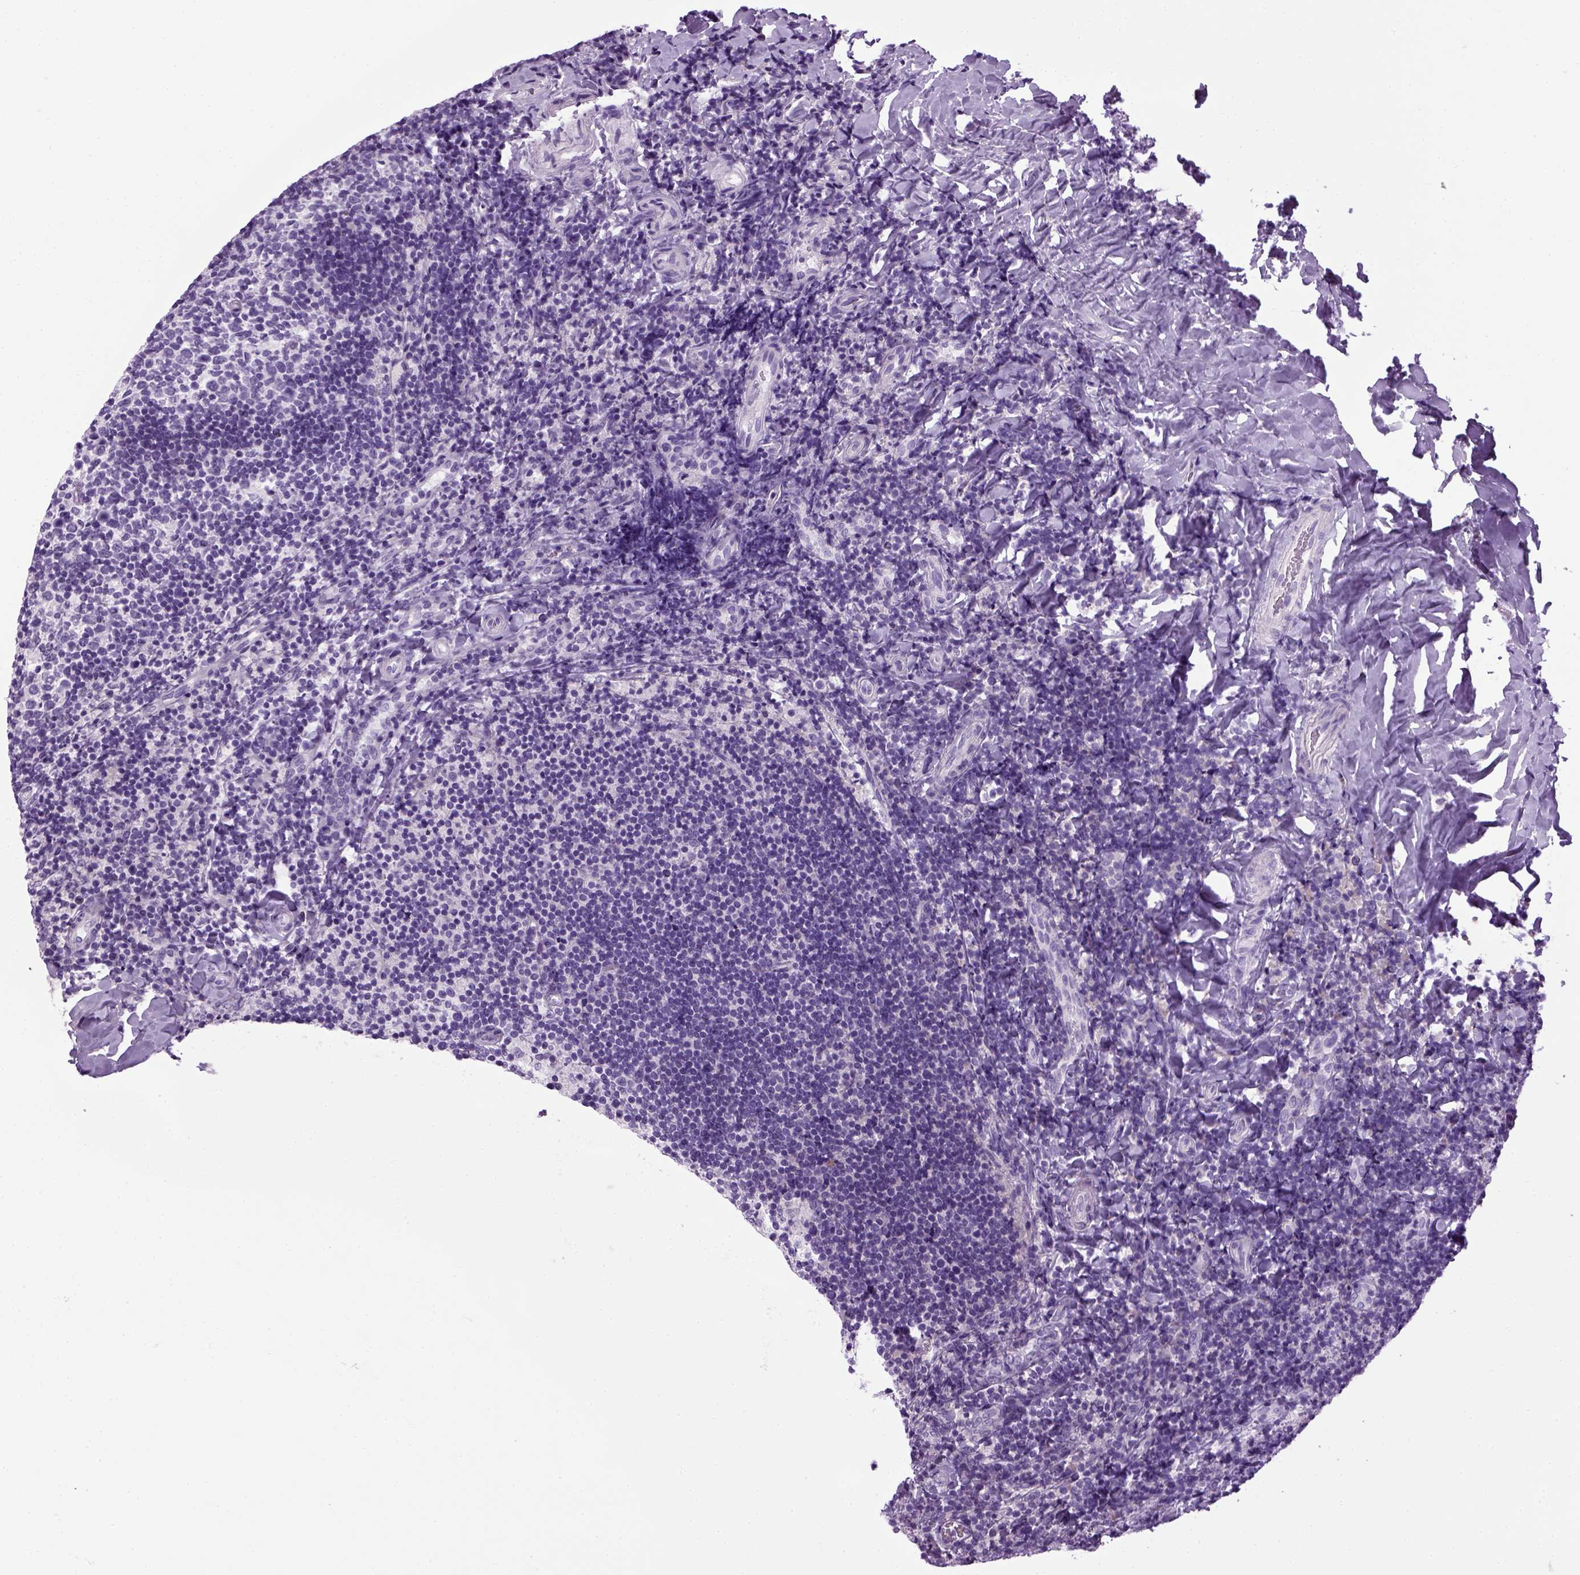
{"staining": {"intensity": "negative", "quantity": "none", "location": "none"}, "tissue": "tonsil", "cell_type": "Germinal center cells", "image_type": "normal", "snomed": [{"axis": "morphology", "description": "Normal tissue, NOS"}, {"axis": "topography", "description": "Tonsil"}], "caption": "This is an immunohistochemistry (IHC) histopathology image of unremarkable tonsil. There is no staining in germinal center cells.", "gene": "HMCN2", "patient": {"sex": "female", "age": 10}}